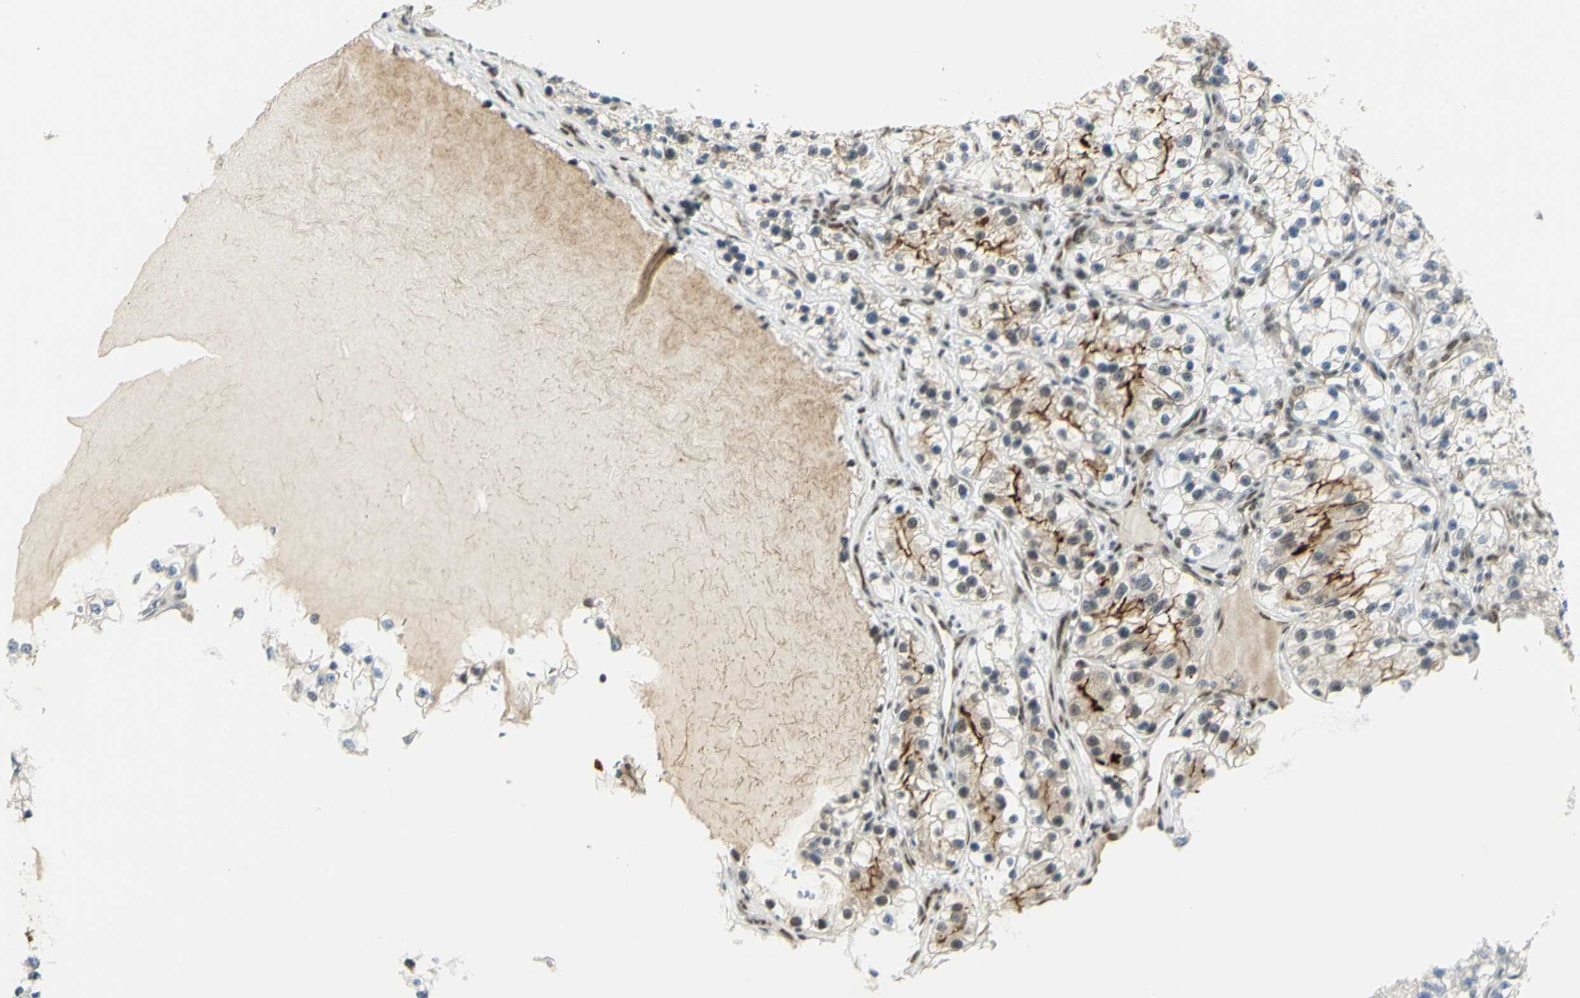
{"staining": {"intensity": "moderate", "quantity": "<25%", "location": "cytoplasmic/membranous"}, "tissue": "renal cancer", "cell_type": "Tumor cells", "image_type": "cancer", "snomed": [{"axis": "morphology", "description": "Adenocarcinoma, NOS"}, {"axis": "topography", "description": "Kidney"}], "caption": "Human adenocarcinoma (renal) stained with a brown dye exhibits moderate cytoplasmic/membranous positive expression in approximately <25% of tumor cells.", "gene": "DDX1", "patient": {"sex": "female", "age": 57}}